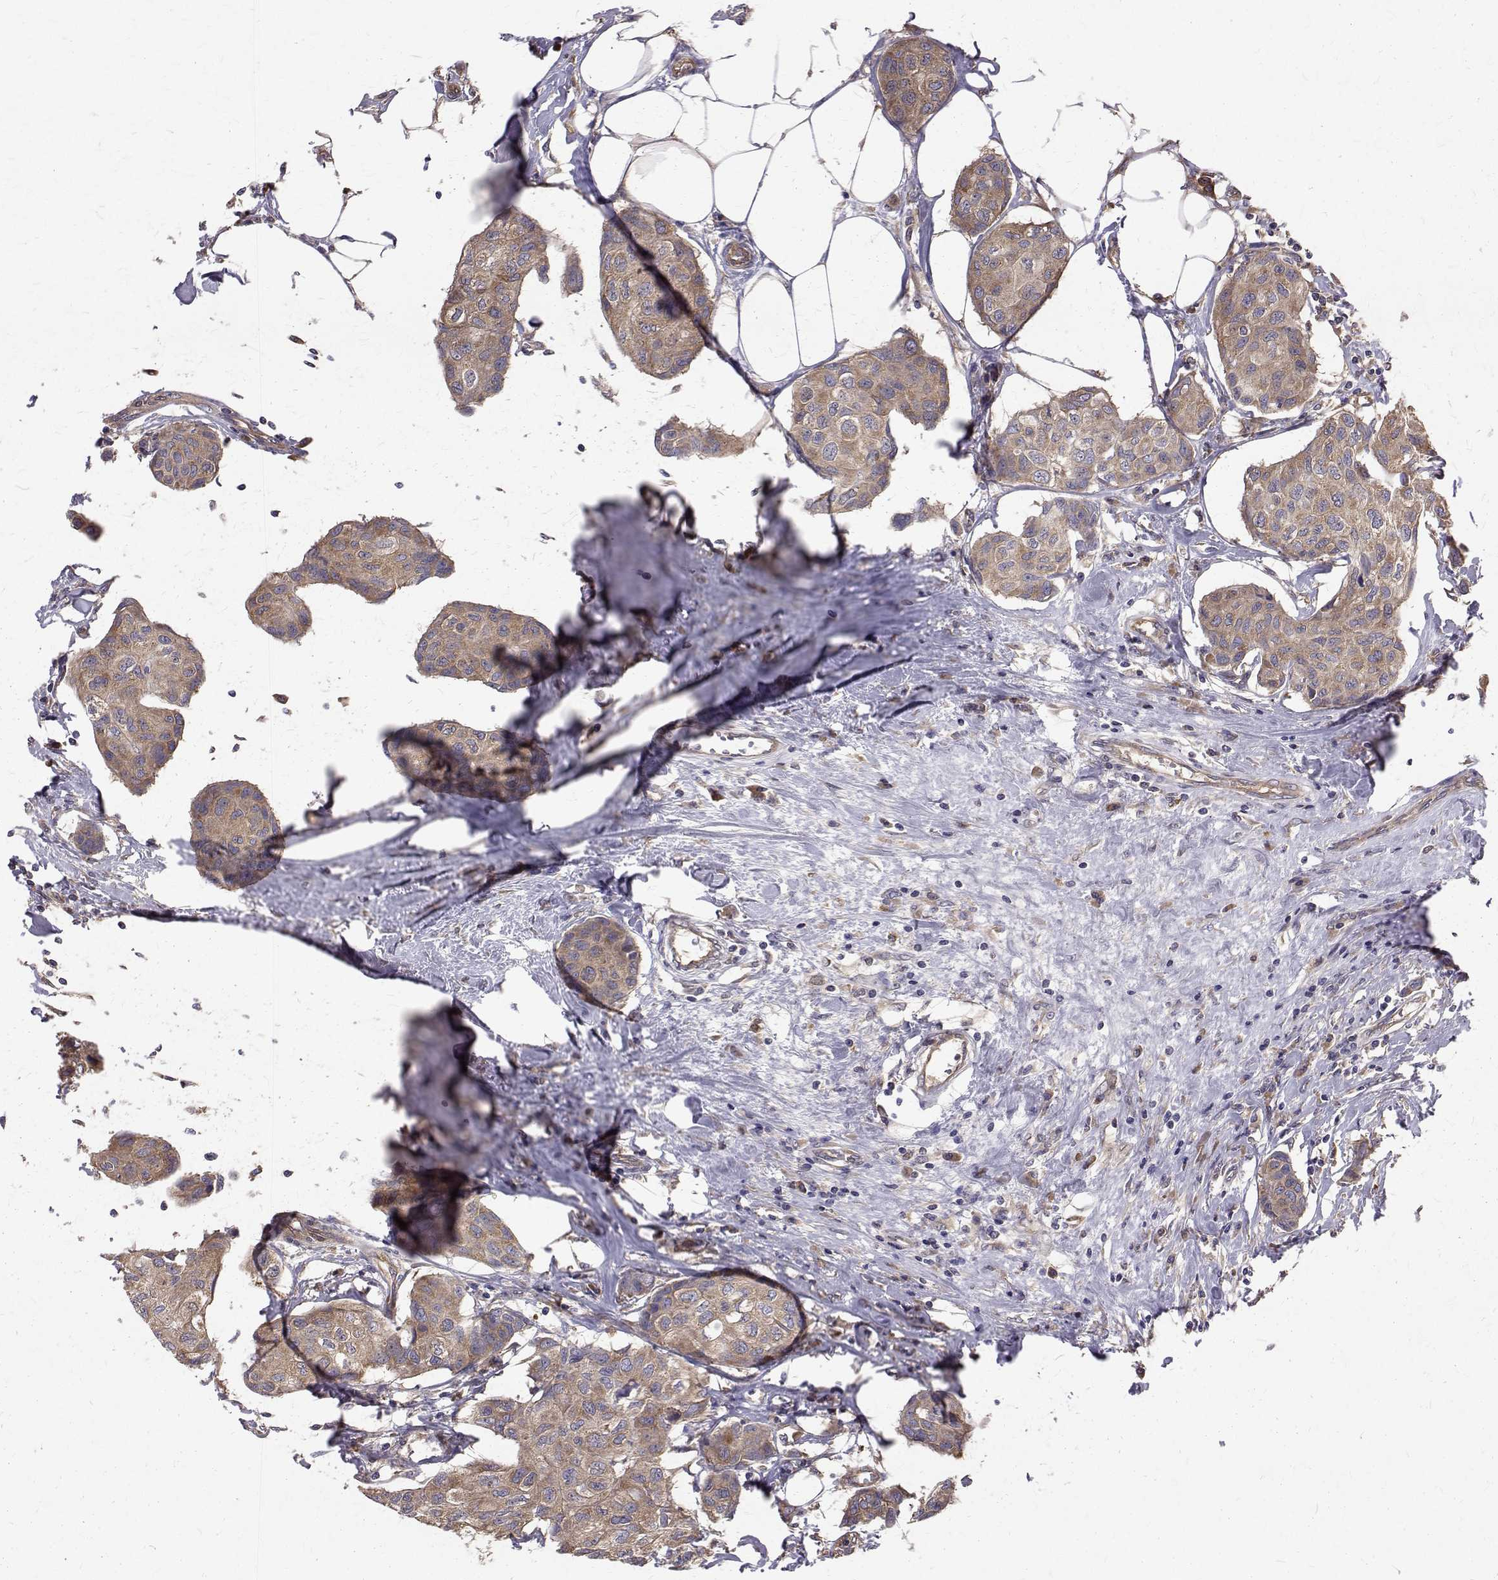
{"staining": {"intensity": "weak", "quantity": ">75%", "location": "cytoplasmic/membranous"}, "tissue": "breast cancer", "cell_type": "Tumor cells", "image_type": "cancer", "snomed": [{"axis": "morphology", "description": "Duct carcinoma"}, {"axis": "topography", "description": "Breast"}], "caption": "Human invasive ductal carcinoma (breast) stained for a protein (brown) demonstrates weak cytoplasmic/membranous positive staining in about >75% of tumor cells.", "gene": "FARSB", "patient": {"sex": "female", "age": 80}}